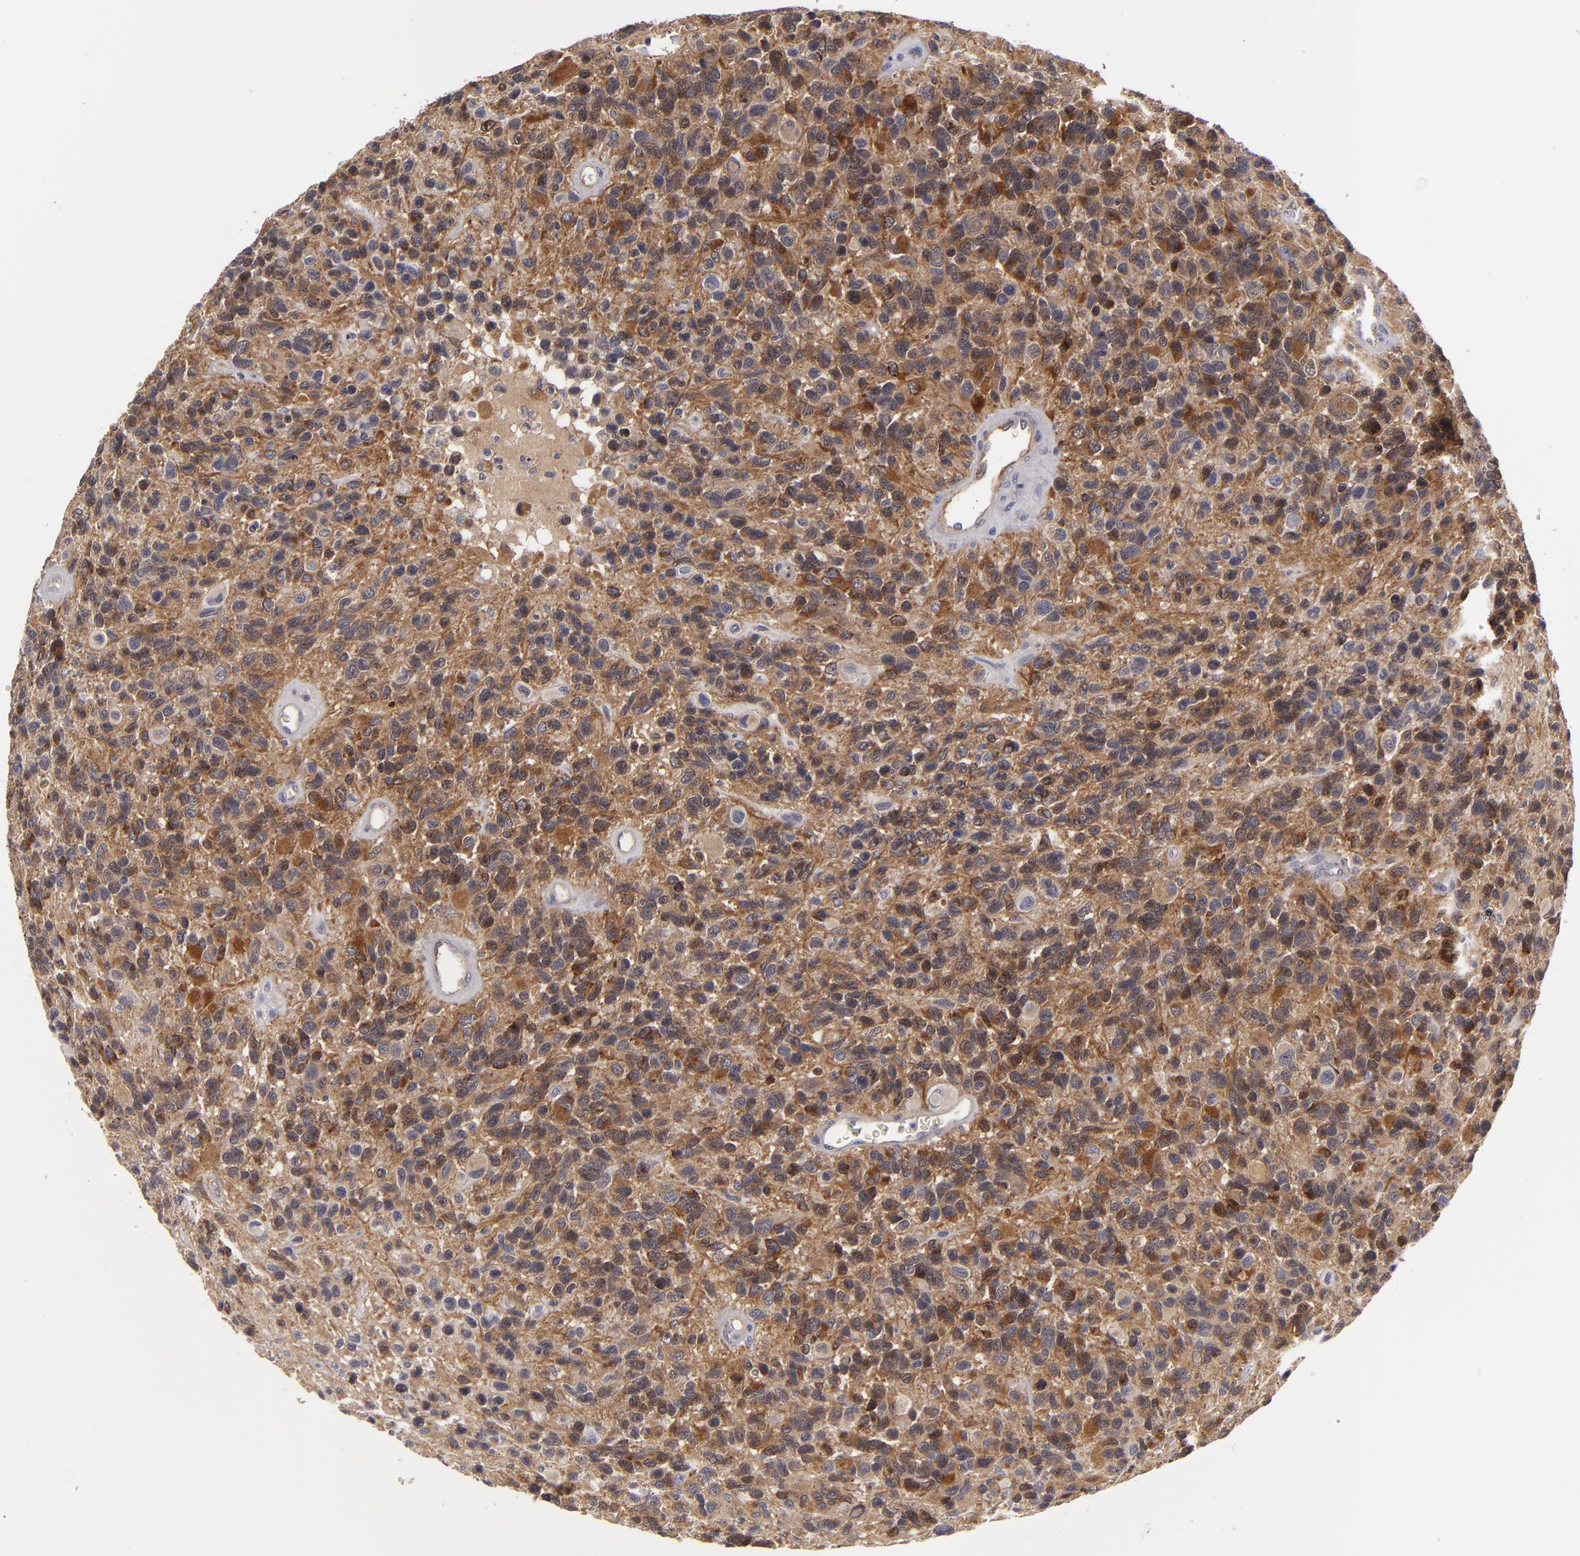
{"staining": {"intensity": "moderate", "quantity": "25%-75%", "location": "cytoplasmic/membranous"}, "tissue": "glioma", "cell_type": "Tumor cells", "image_type": "cancer", "snomed": [{"axis": "morphology", "description": "Glioma, malignant, High grade"}, {"axis": "topography", "description": "Brain"}], "caption": "IHC of glioma reveals medium levels of moderate cytoplasmic/membranous staining in about 25%-75% of tumor cells.", "gene": "ALCAM", "patient": {"sex": "male", "age": 77}}